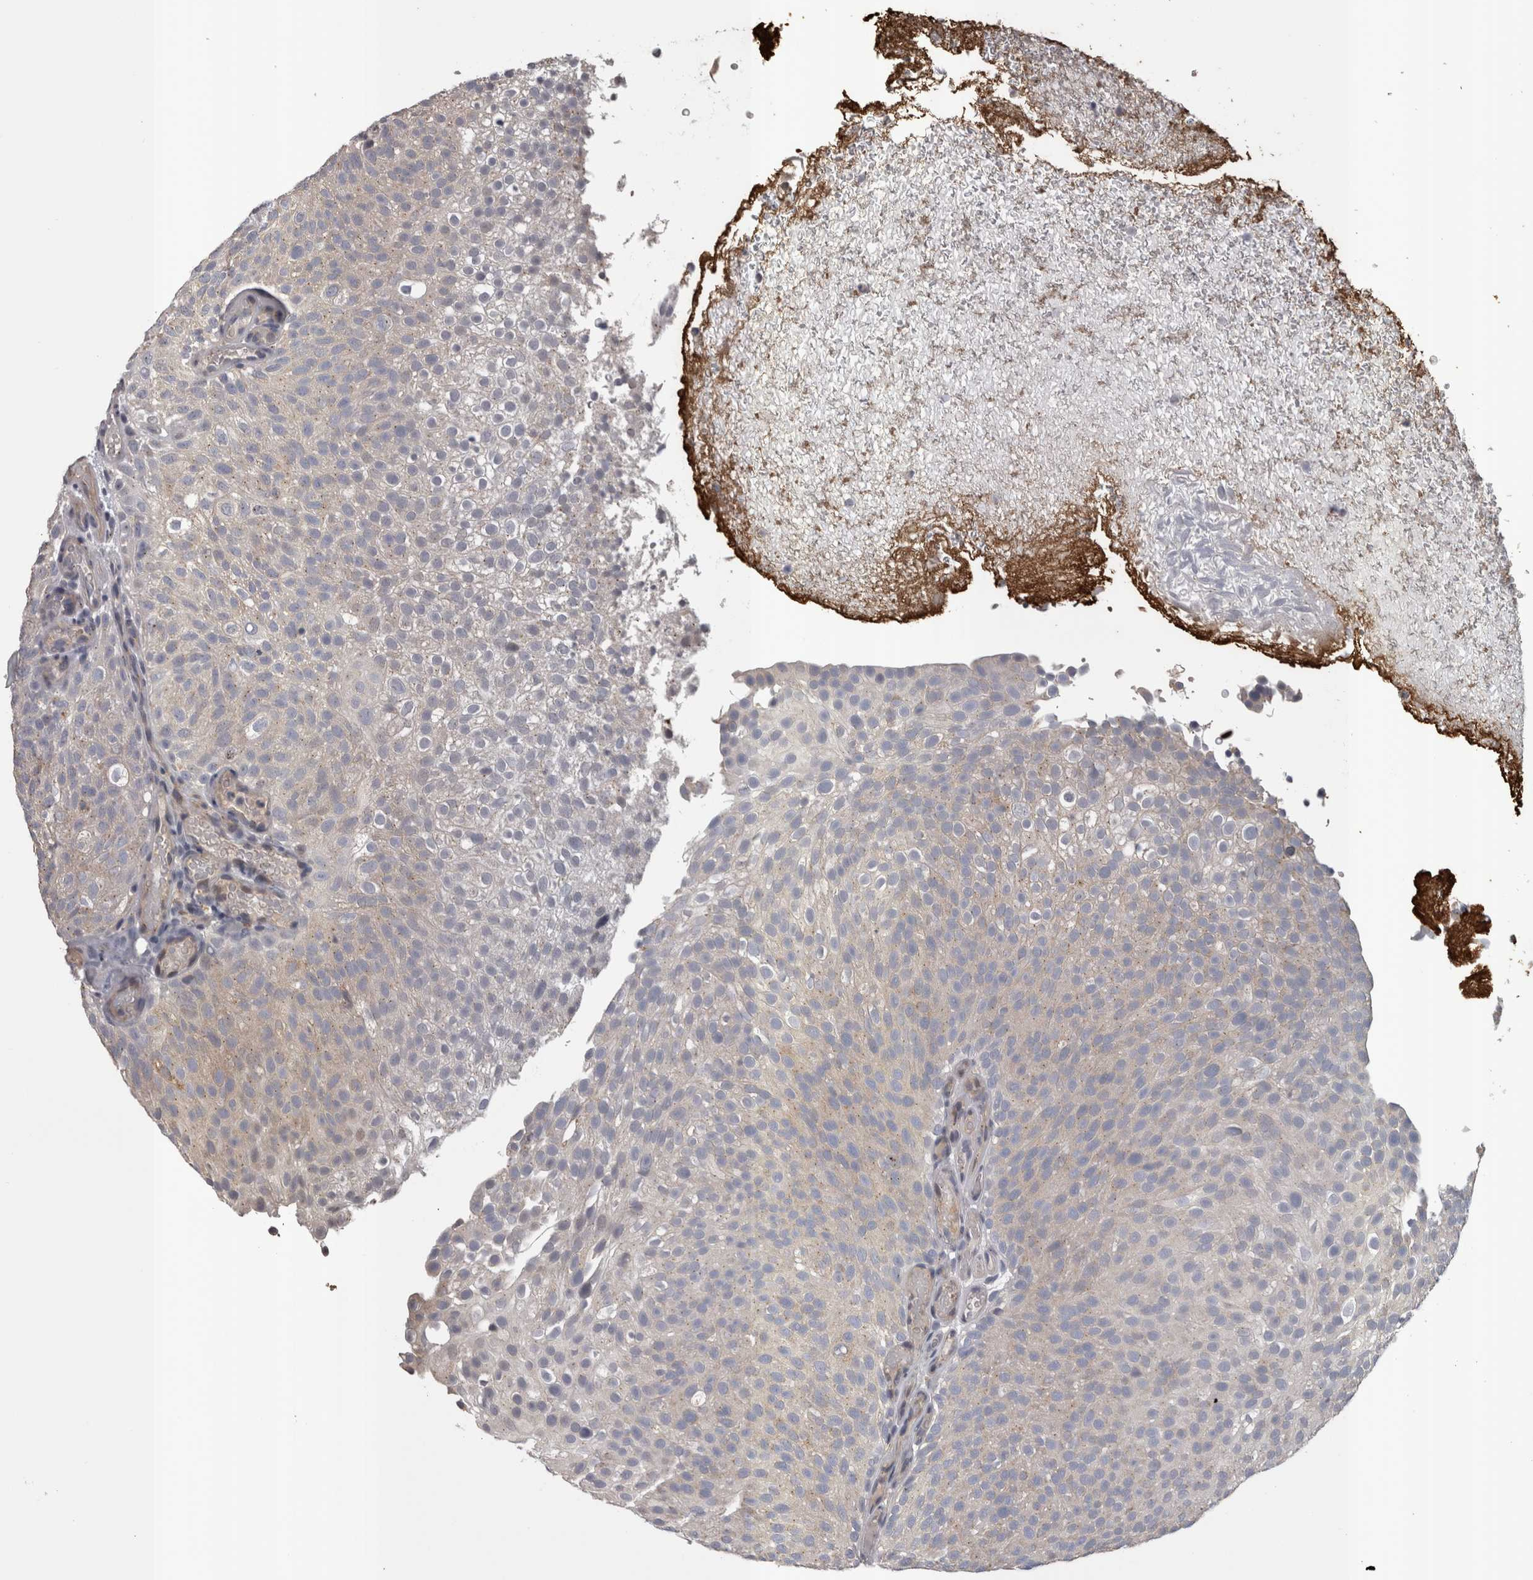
{"staining": {"intensity": "negative", "quantity": "none", "location": "none"}, "tissue": "urothelial cancer", "cell_type": "Tumor cells", "image_type": "cancer", "snomed": [{"axis": "morphology", "description": "Urothelial carcinoma, Low grade"}, {"axis": "topography", "description": "Urinary bladder"}], "caption": "Immunohistochemical staining of human urothelial carcinoma (low-grade) displays no significant expression in tumor cells.", "gene": "STC1", "patient": {"sex": "male", "age": 78}}